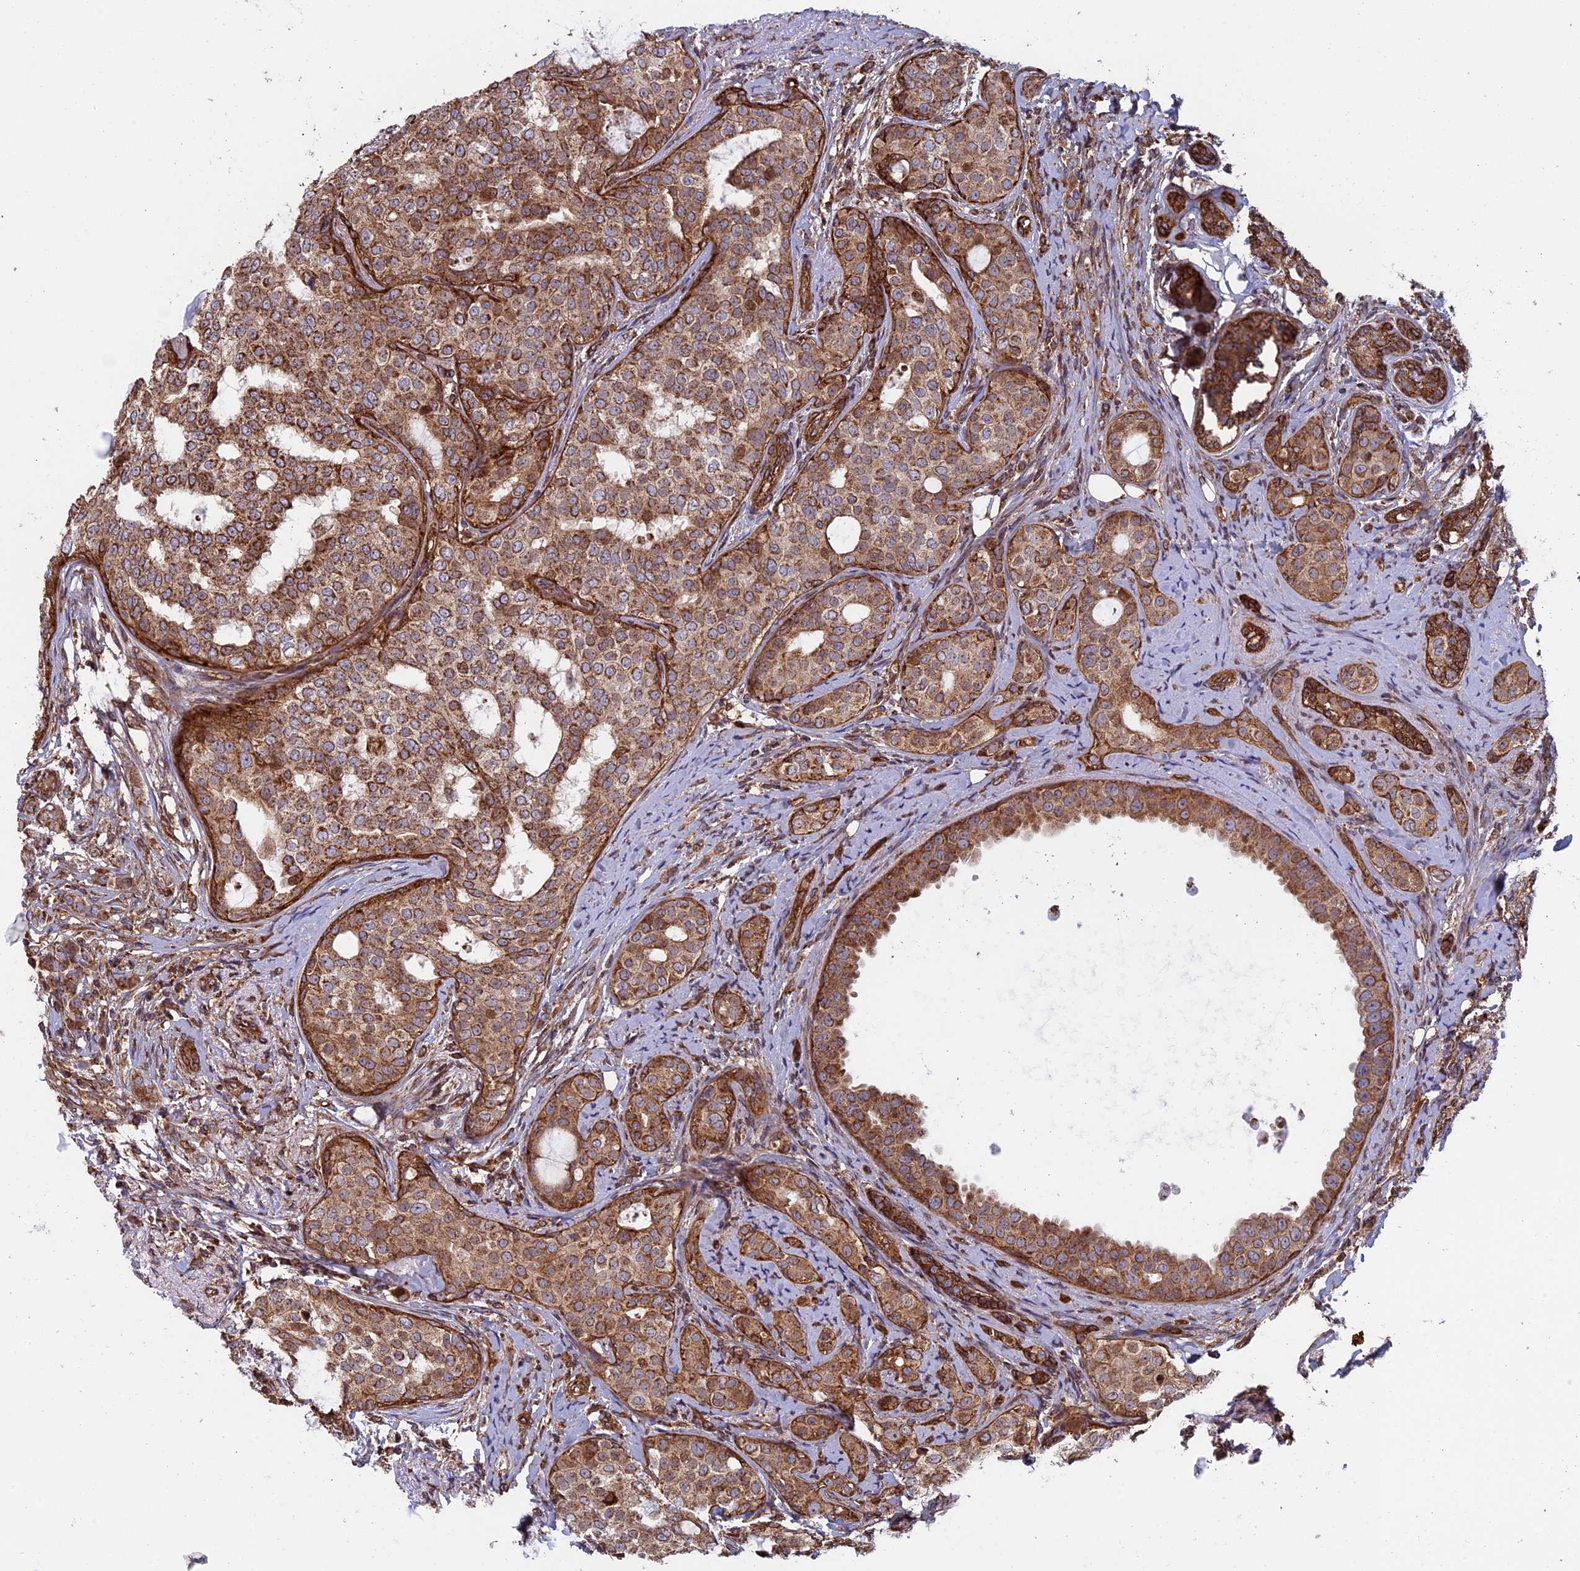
{"staining": {"intensity": "strong", "quantity": "25%-75%", "location": "cytoplasmic/membranous"}, "tissue": "breast cancer", "cell_type": "Tumor cells", "image_type": "cancer", "snomed": [{"axis": "morphology", "description": "Lobular carcinoma"}, {"axis": "topography", "description": "Breast"}], "caption": "Strong cytoplasmic/membranous staining for a protein is identified in approximately 25%-75% of tumor cells of breast cancer (lobular carcinoma) using immunohistochemistry (IHC).", "gene": "CCDC8", "patient": {"sex": "female", "age": 51}}